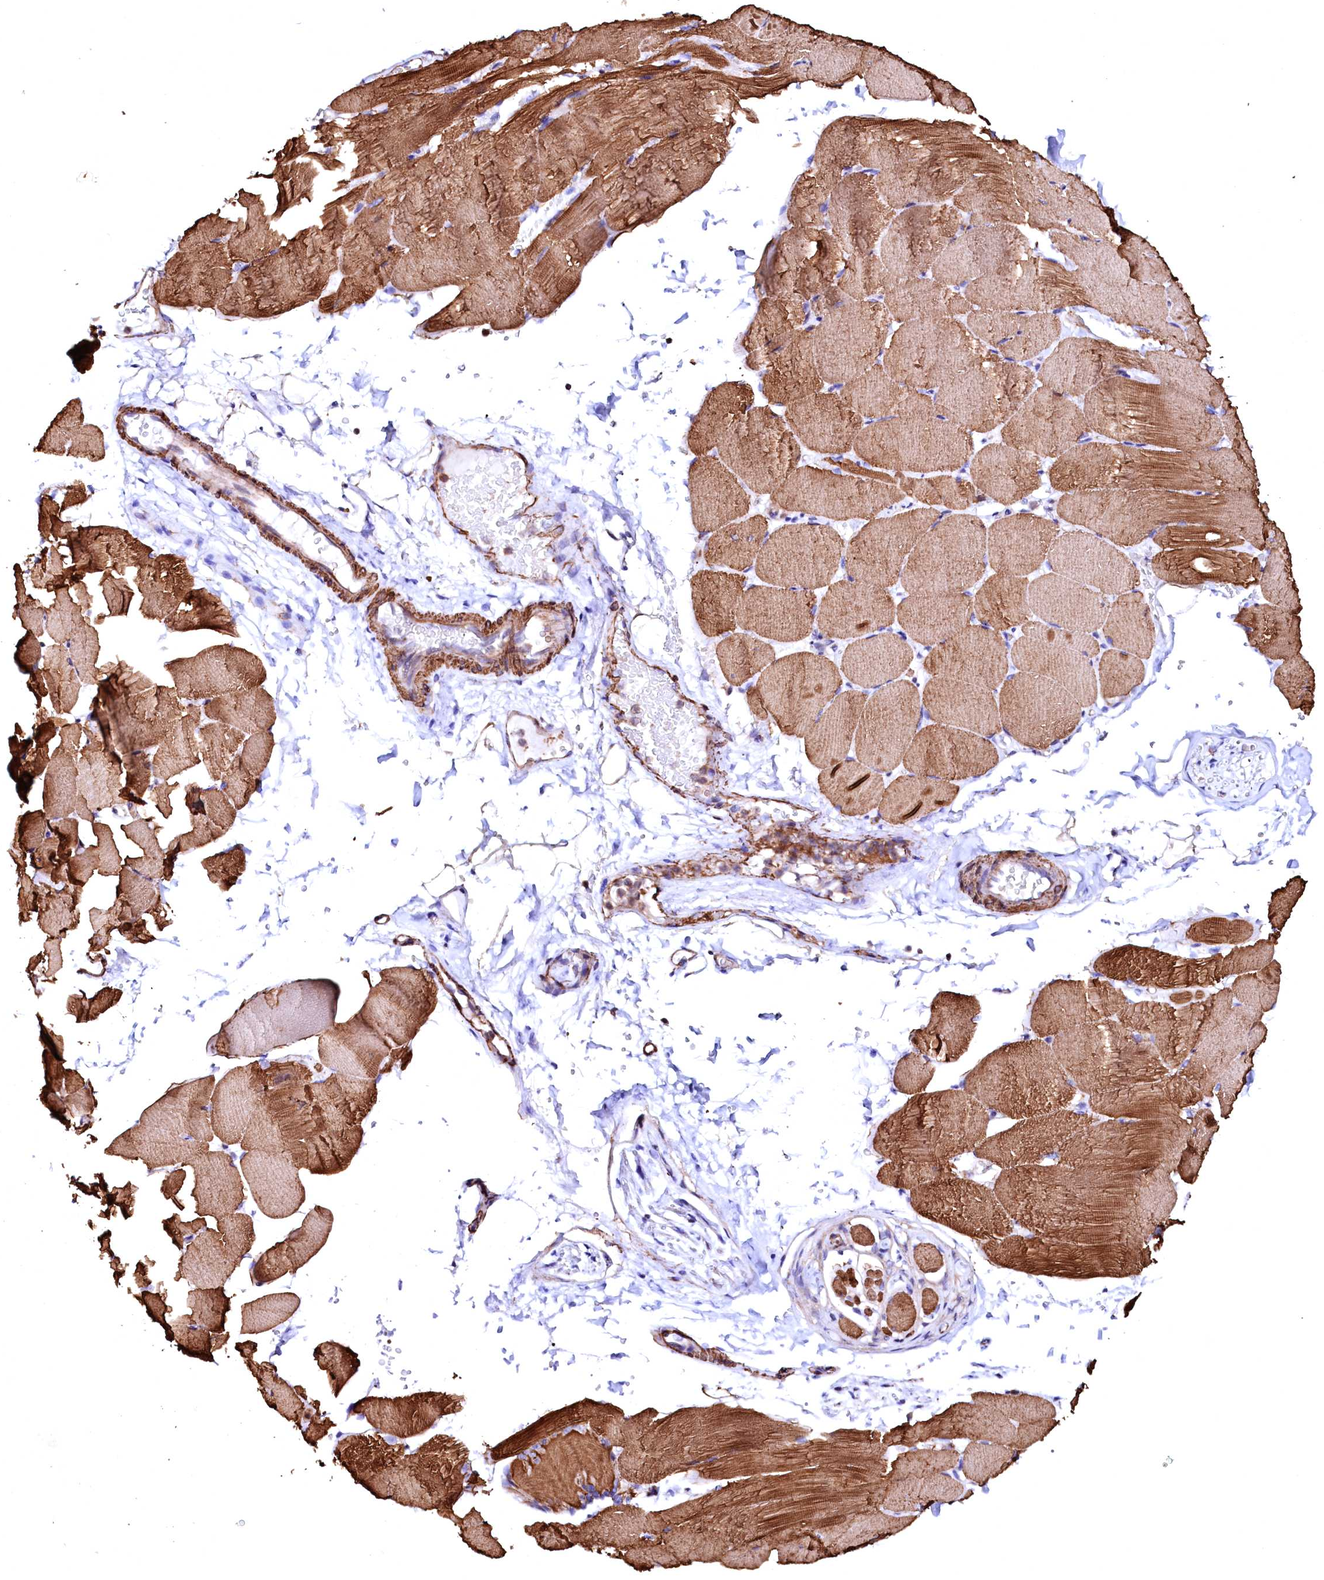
{"staining": {"intensity": "strong", "quantity": ">75%", "location": "cytoplasmic/membranous"}, "tissue": "skeletal muscle", "cell_type": "Myocytes", "image_type": "normal", "snomed": [{"axis": "morphology", "description": "Normal tissue, NOS"}, {"axis": "topography", "description": "Skeletal muscle"}, {"axis": "topography", "description": "Parathyroid gland"}], "caption": "IHC (DAB) staining of unremarkable skeletal muscle demonstrates strong cytoplasmic/membranous protein positivity in about >75% of myocytes. Nuclei are stained in blue.", "gene": "GPR176", "patient": {"sex": "female", "age": 37}}